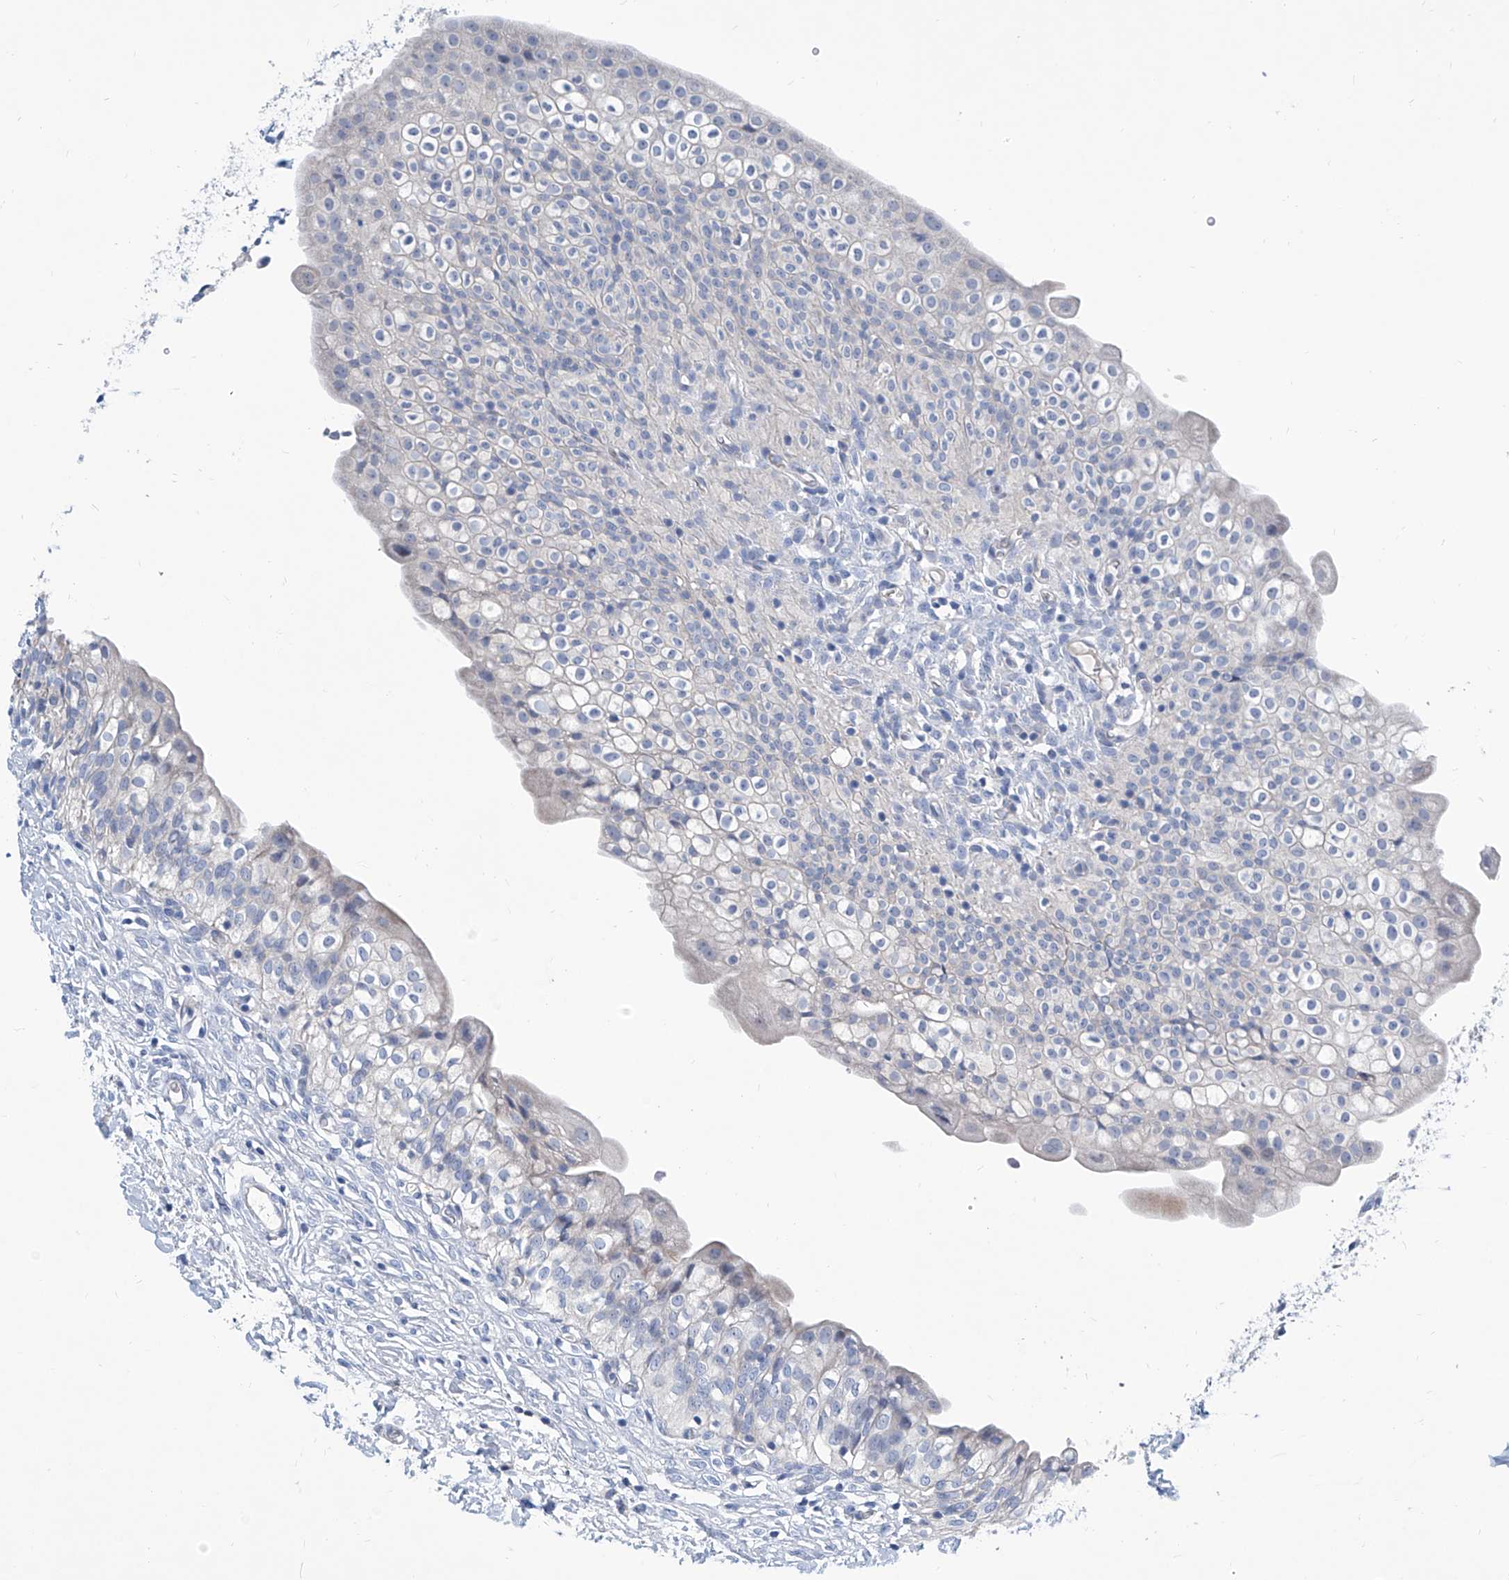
{"staining": {"intensity": "negative", "quantity": "none", "location": "none"}, "tissue": "urinary bladder", "cell_type": "Urothelial cells", "image_type": "normal", "snomed": [{"axis": "morphology", "description": "Normal tissue, NOS"}, {"axis": "topography", "description": "Urinary bladder"}], "caption": "High power microscopy micrograph of an immunohistochemistry micrograph of unremarkable urinary bladder, revealing no significant expression in urothelial cells.", "gene": "ZNF519", "patient": {"sex": "male", "age": 55}}